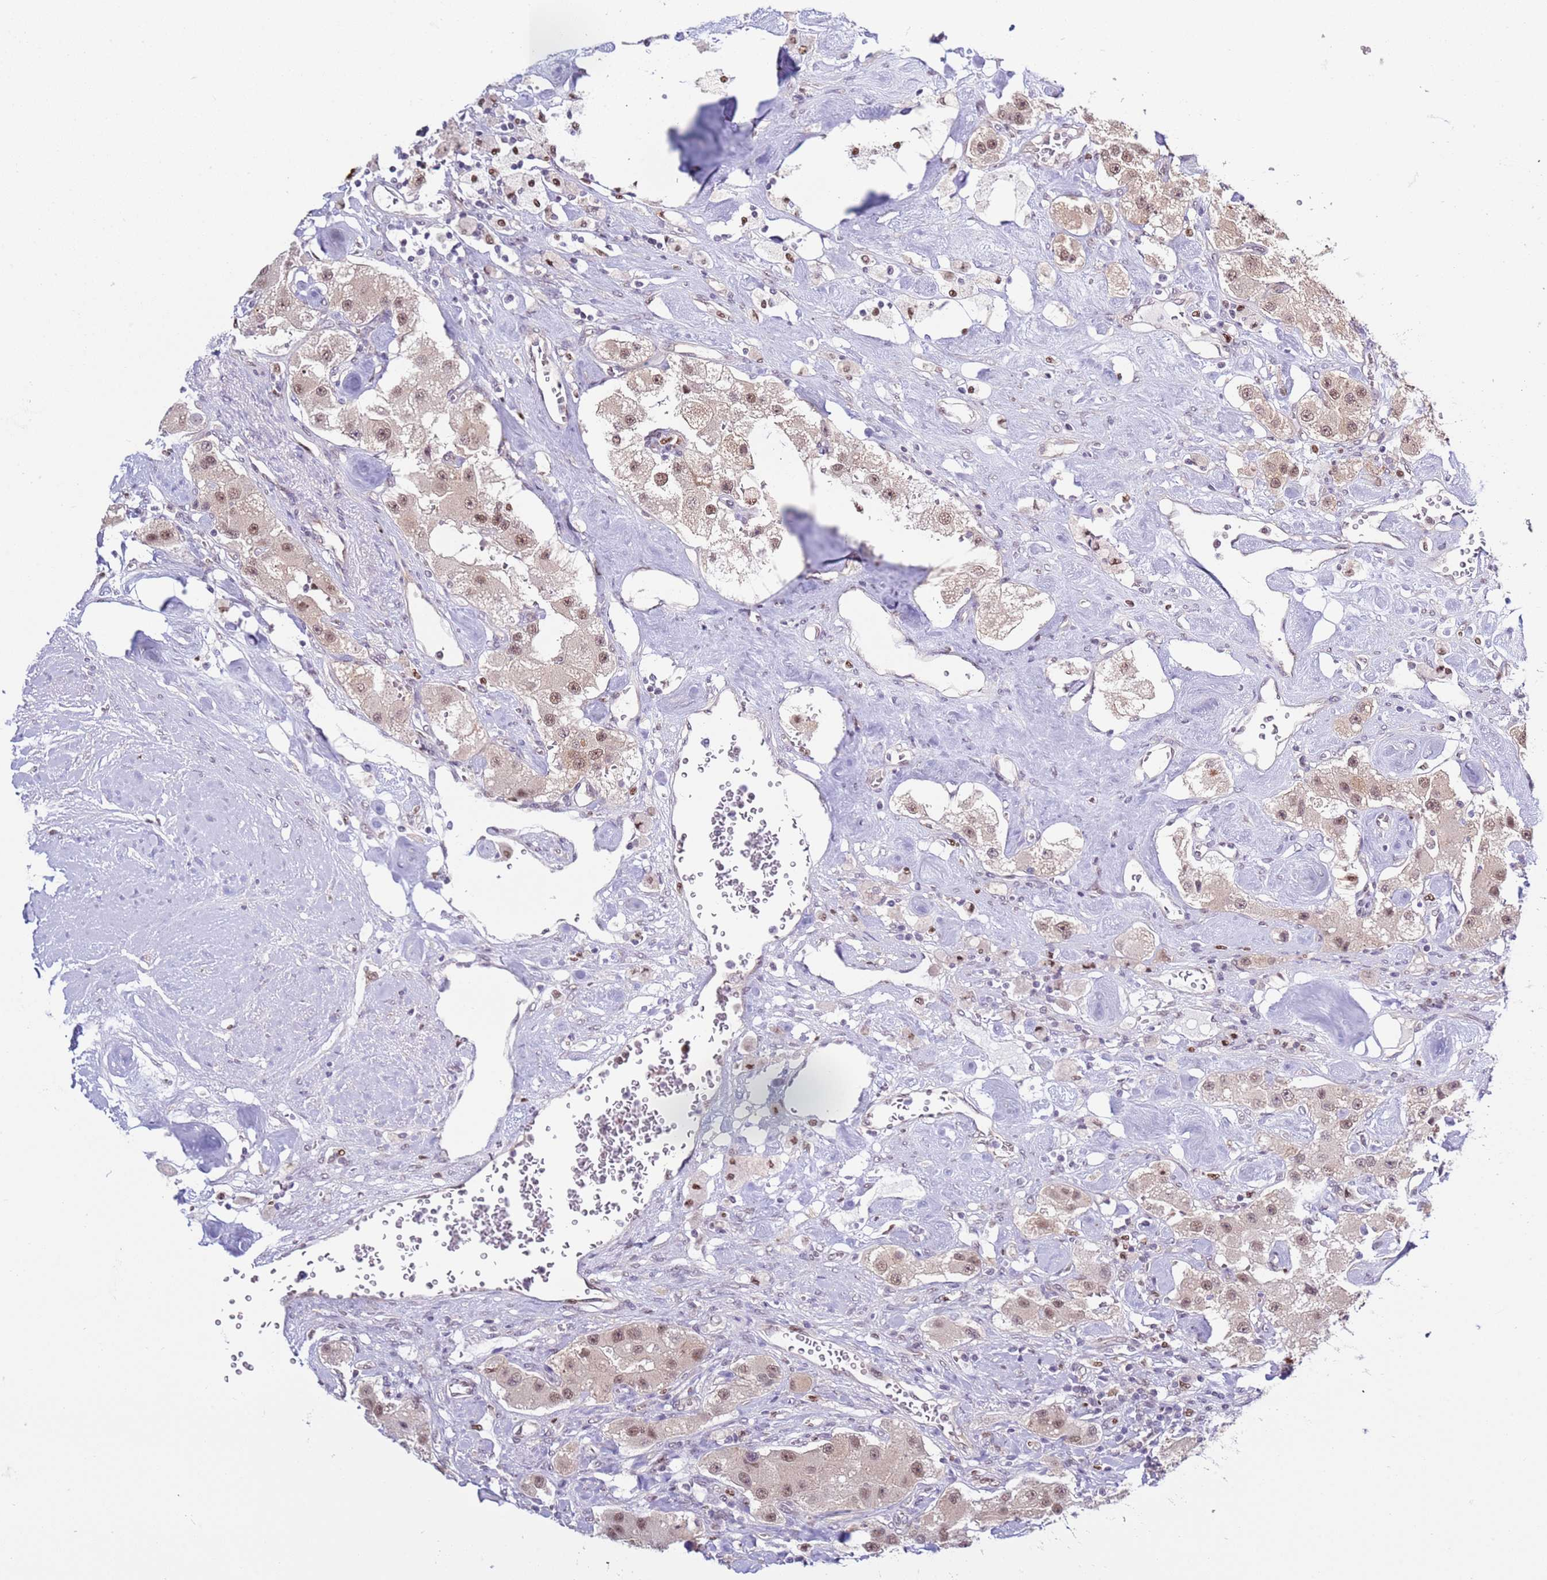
{"staining": {"intensity": "moderate", "quantity": ">75%", "location": "nuclear"}, "tissue": "carcinoid", "cell_type": "Tumor cells", "image_type": "cancer", "snomed": [{"axis": "morphology", "description": "Carcinoid, malignant, NOS"}, {"axis": "topography", "description": "Pancreas"}], "caption": "Carcinoid stained with DAB (3,3'-diaminobenzidine) immunohistochemistry shows medium levels of moderate nuclear expression in about >75% of tumor cells.", "gene": "PRPF6", "patient": {"sex": "male", "age": 41}}